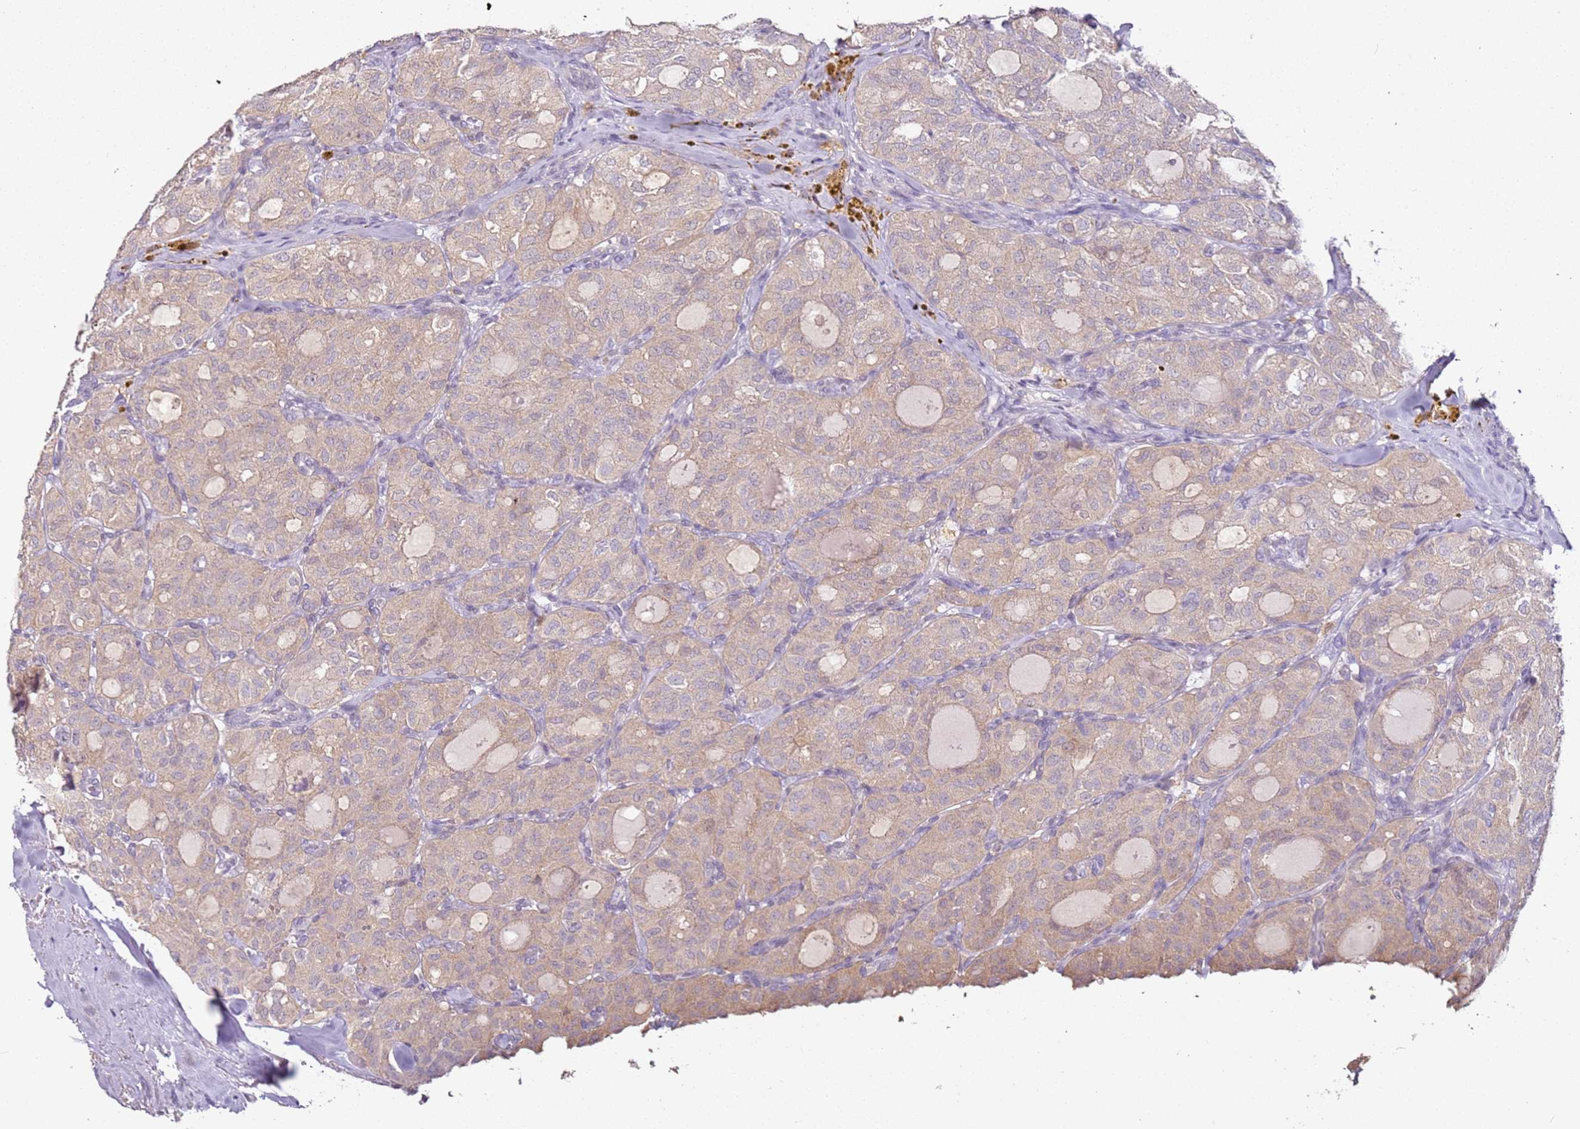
{"staining": {"intensity": "weak", "quantity": ">75%", "location": "cytoplasmic/membranous"}, "tissue": "thyroid cancer", "cell_type": "Tumor cells", "image_type": "cancer", "snomed": [{"axis": "morphology", "description": "Follicular adenoma carcinoma, NOS"}, {"axis": "topography", "description": "Thyroid gland"}], "caption": "Approximately >75% of tumor cells in thyroid cancer demonstrate weak cytoplasmic/membranous protein expression as visualized by brown immunohistochemical staining.", "gene": "MDH1", "patient": {"sex": "male", "age": 75}}